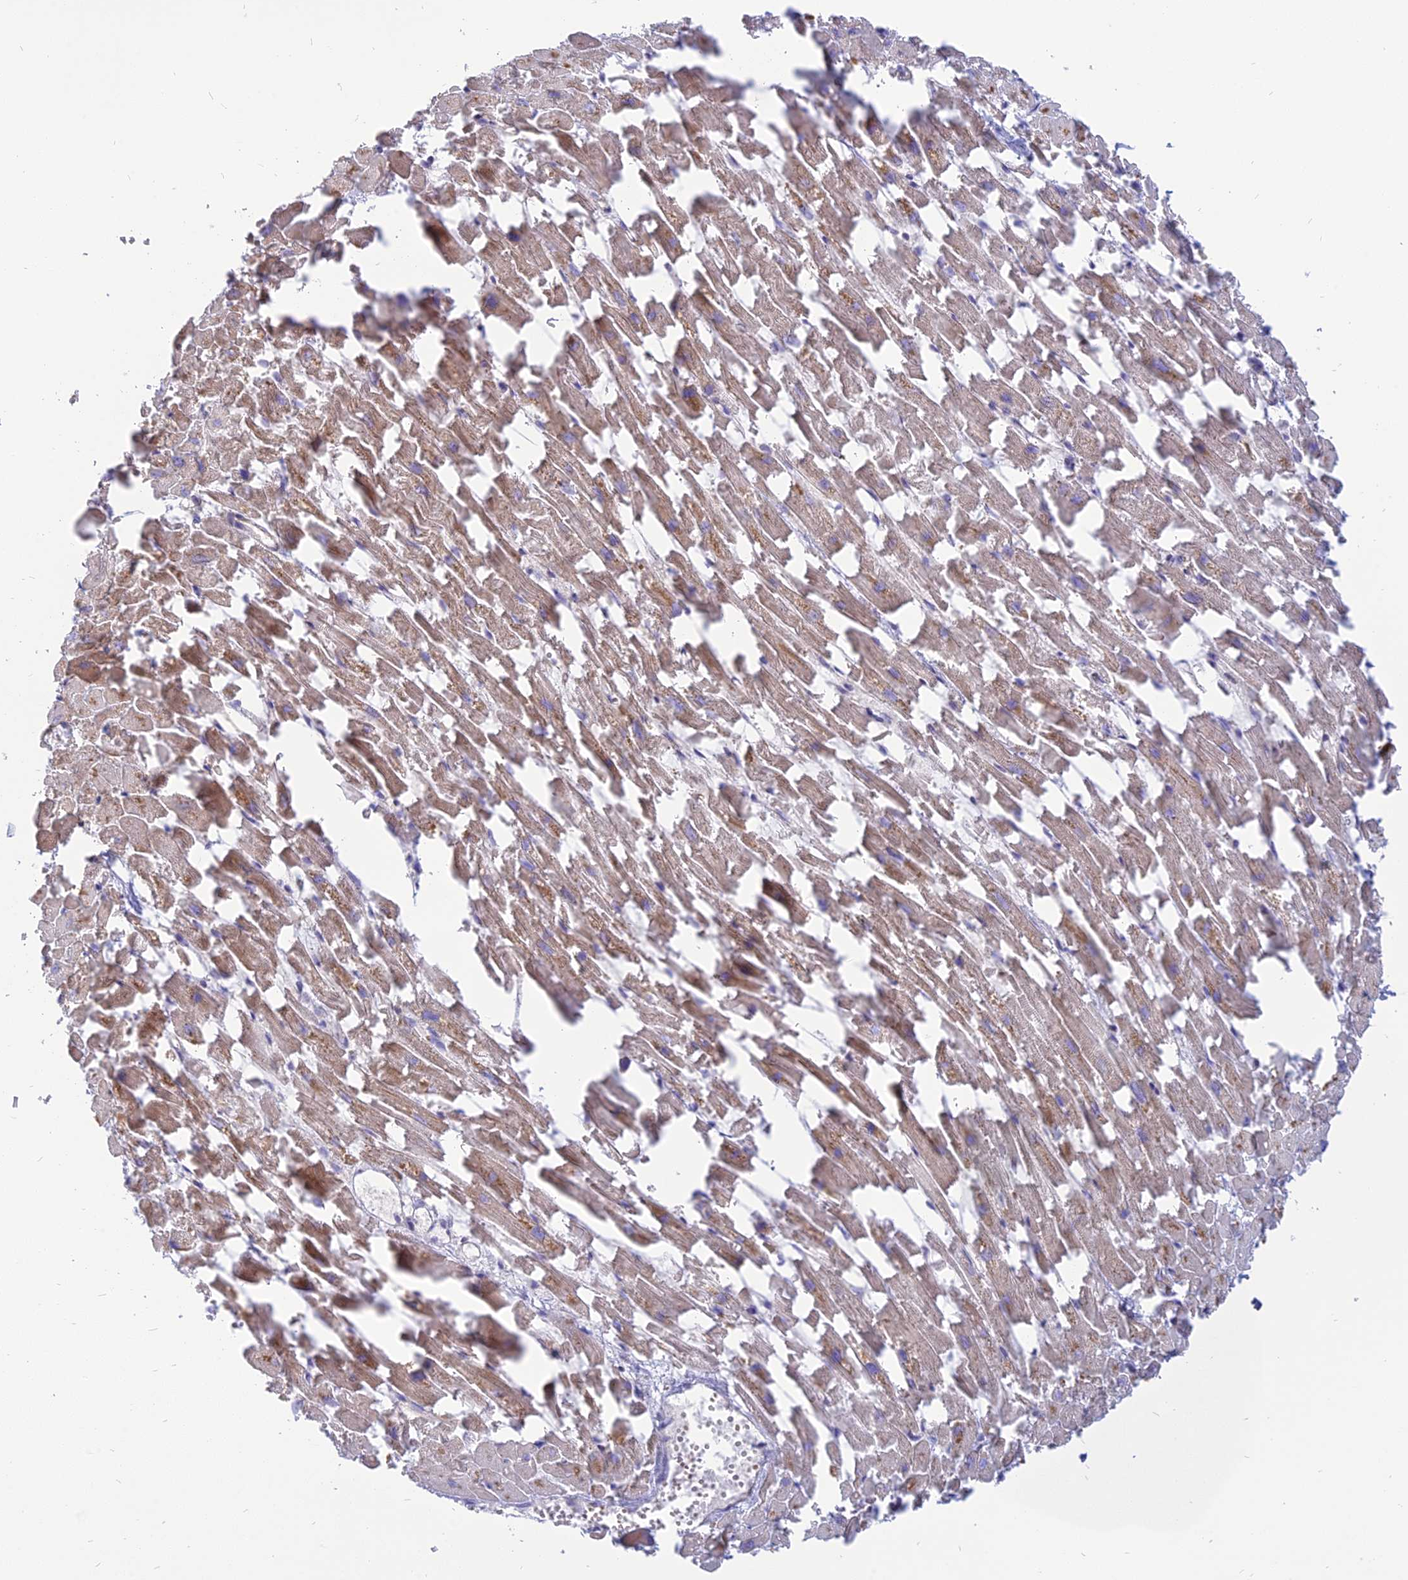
{"staining": {"intensity": "weak", "quantity": ">75%", "location": "cytoplasmic/membranous"}, "tissue": "heart muscle", "cell_type": "Cardiomyocytes", "image_type": "normal", "snomed": [{"axis": "morphology", "description": "Normal tissue, NOS"}, {"axis": "topography", "description": "Heart"}], "caption": "The micrograph shows a brown stain indicating the presence of a protein in the cytoplasmic/membranous of cardiomyocytes in heart muscle. Ihc stains the protein of interest in brown and the nuclei are stained blue.", "gene": "PHKA2", "patient": {"sex": "female", "age": 64}}